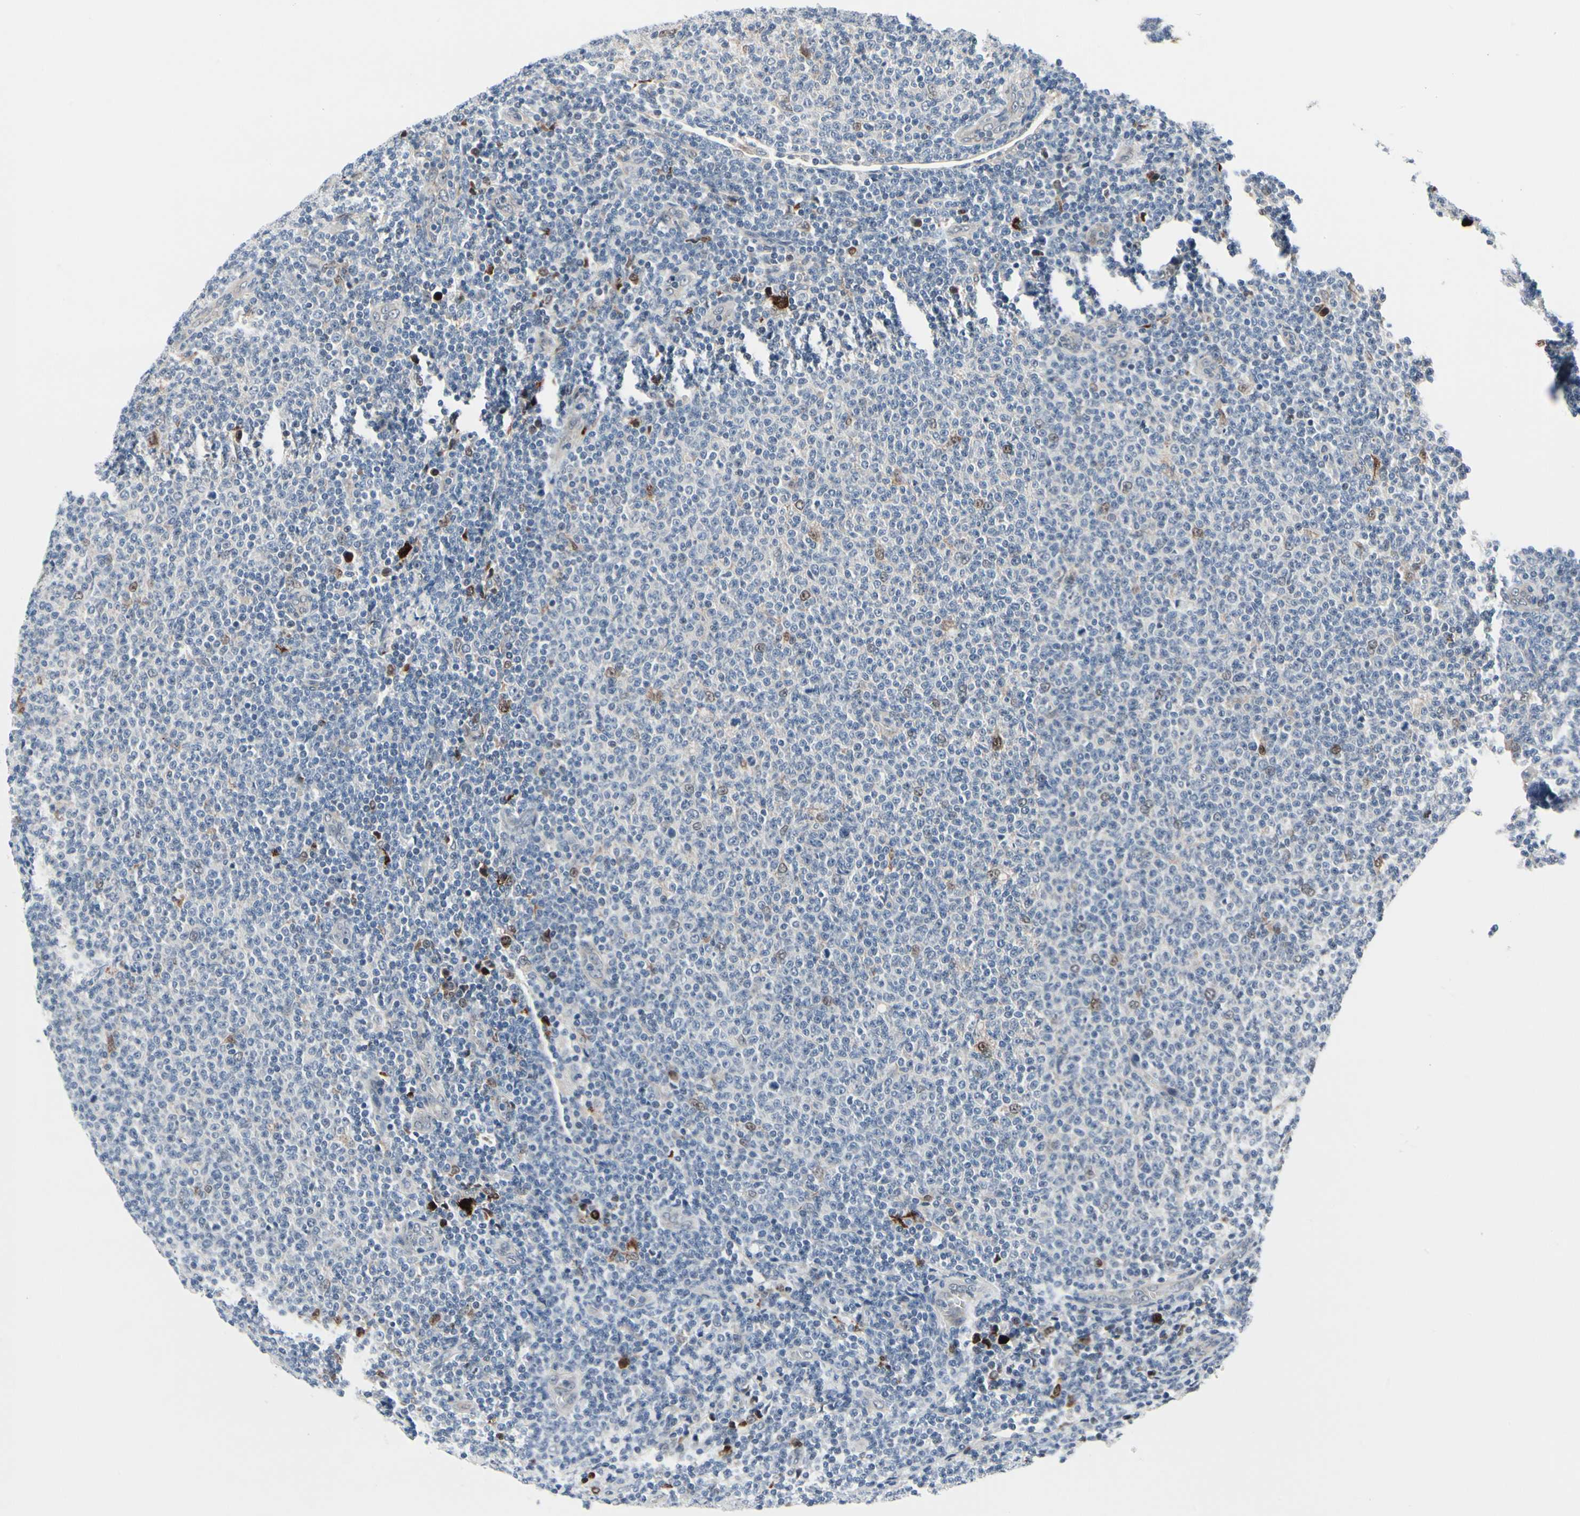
{"staining": {"intensity": "strong", "quantity": "<25%", "location": "cytoplasmic/membranous,nuclear"}, "tissue": "lymphoma", "cell_type": "Tumor cells", "image_type": "cancer", "snomed": [{"axis": "morphology", "description": "Malignant lymphoma, non-Hodgkin's type, Low grade"}, {"axis": "topography", "description": "Lymph node"}], "caption": "Lymphoma stained for a protein (brown) displays strong cytoplasmic/membranous and nuclear positive expression in approximately <25% of tumor cells.", "gene": "TXN", "patient": {"sex": "male", "age": 66}}